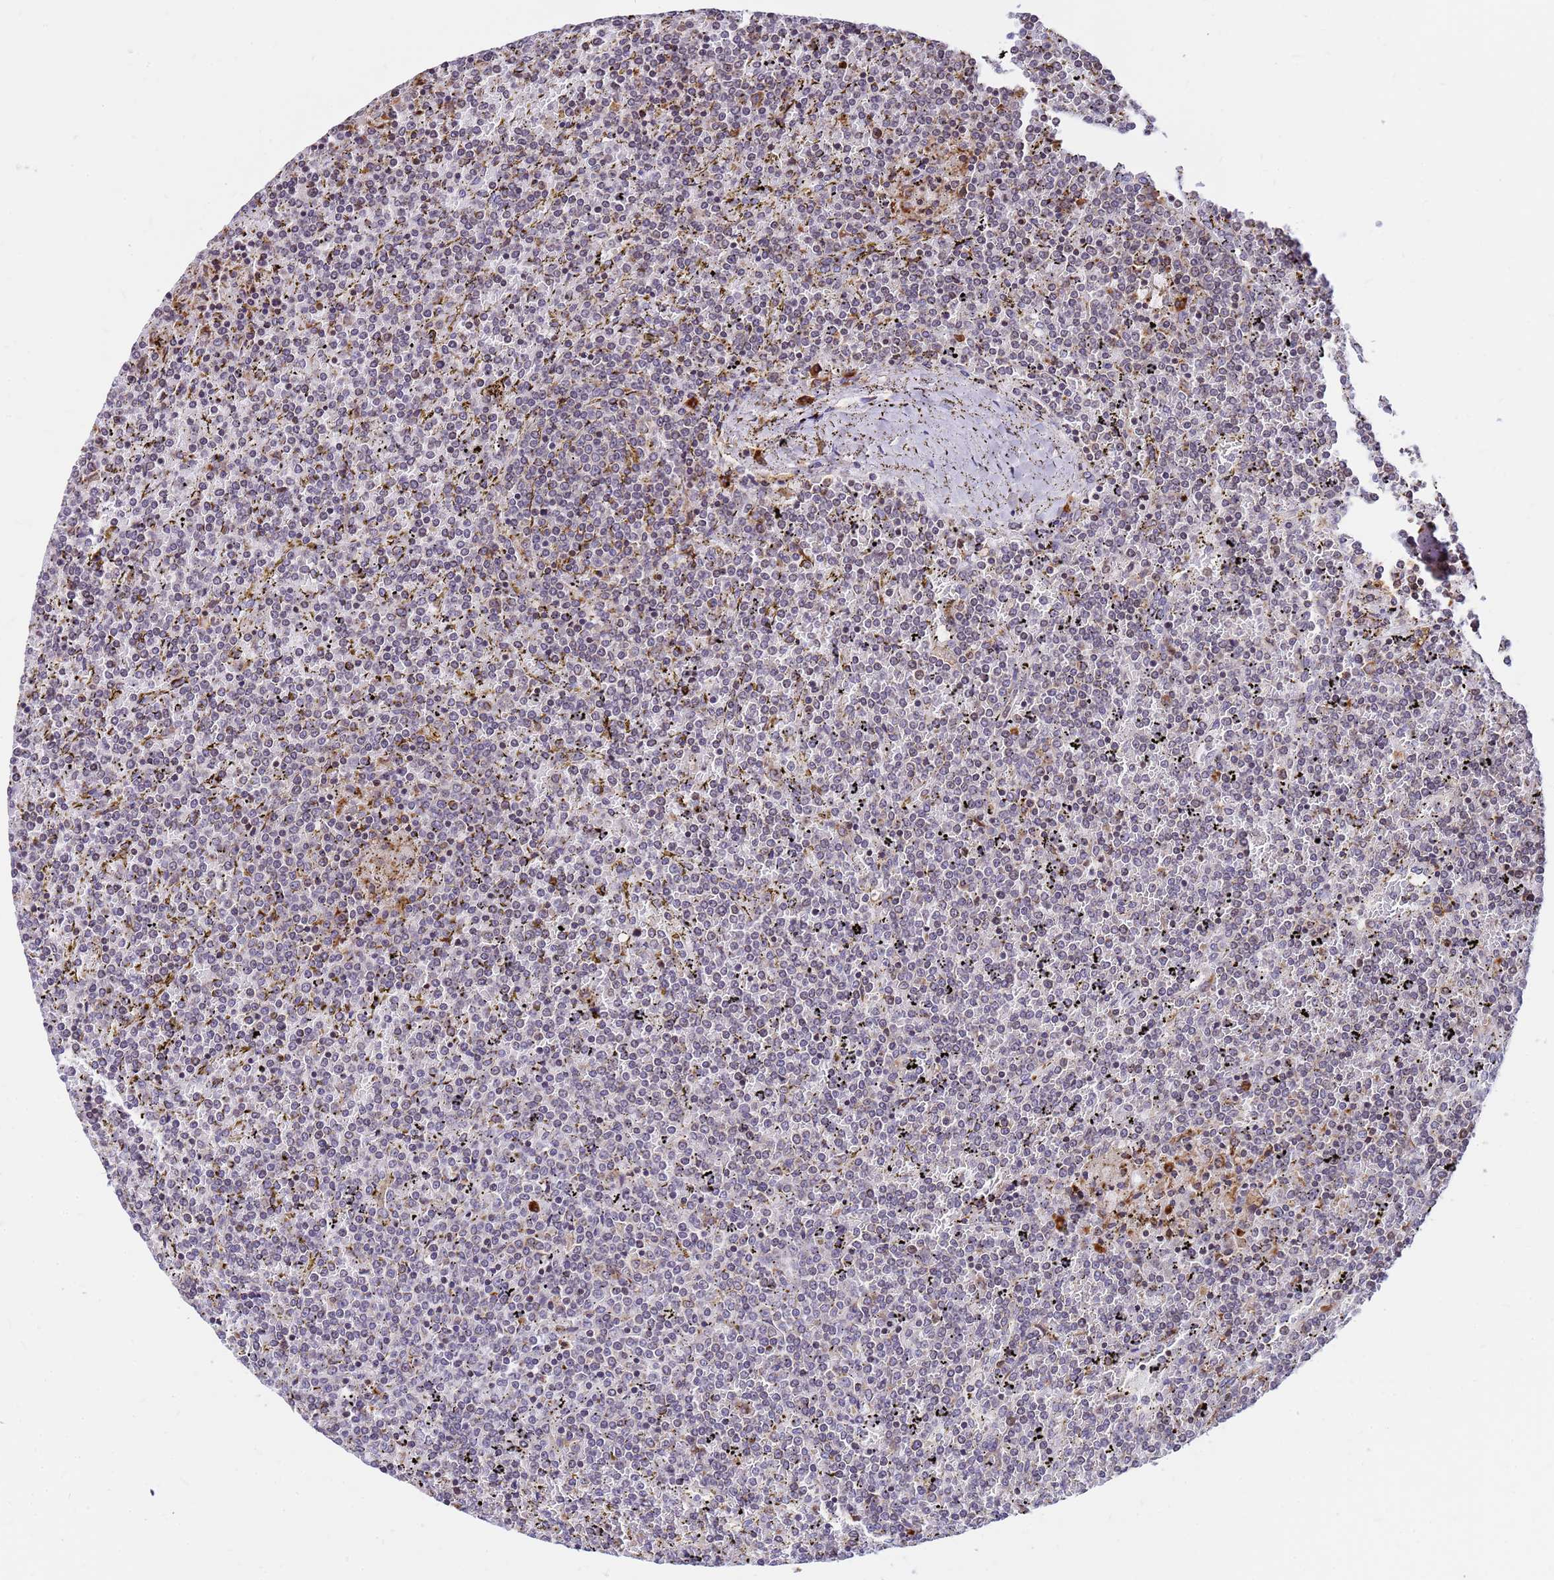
{"staining": {"intensity": "weak", "quantity": "25%-75%", "location": "cytoplasmic/membranous"}, "tissue": "lymphoma", "cell_type": "Tumor cells", "image_type": "cancer", "snomed": [{"axis": "morphology", "description": "Malignant lymphoma, non-Hodgkin's type, Low grade"}, {"axis": "topography", "description": "Spleen"}], "caption": "Malignant lymphoma, non-Hodgkin's type (low-grade) was stained to show a protein in brown. There is low levels of weak cytoplasmic/membranous expression in approximately 25%-75% of tumor cells. The protein is stained brown, and the nuclei are stained in blue (DAB (3,3'-diaminobenzidine) IHC with brightfield microscopy, high magnification).", "gene": "SSR4", "patient": {"sex": "female", "age": 19}}